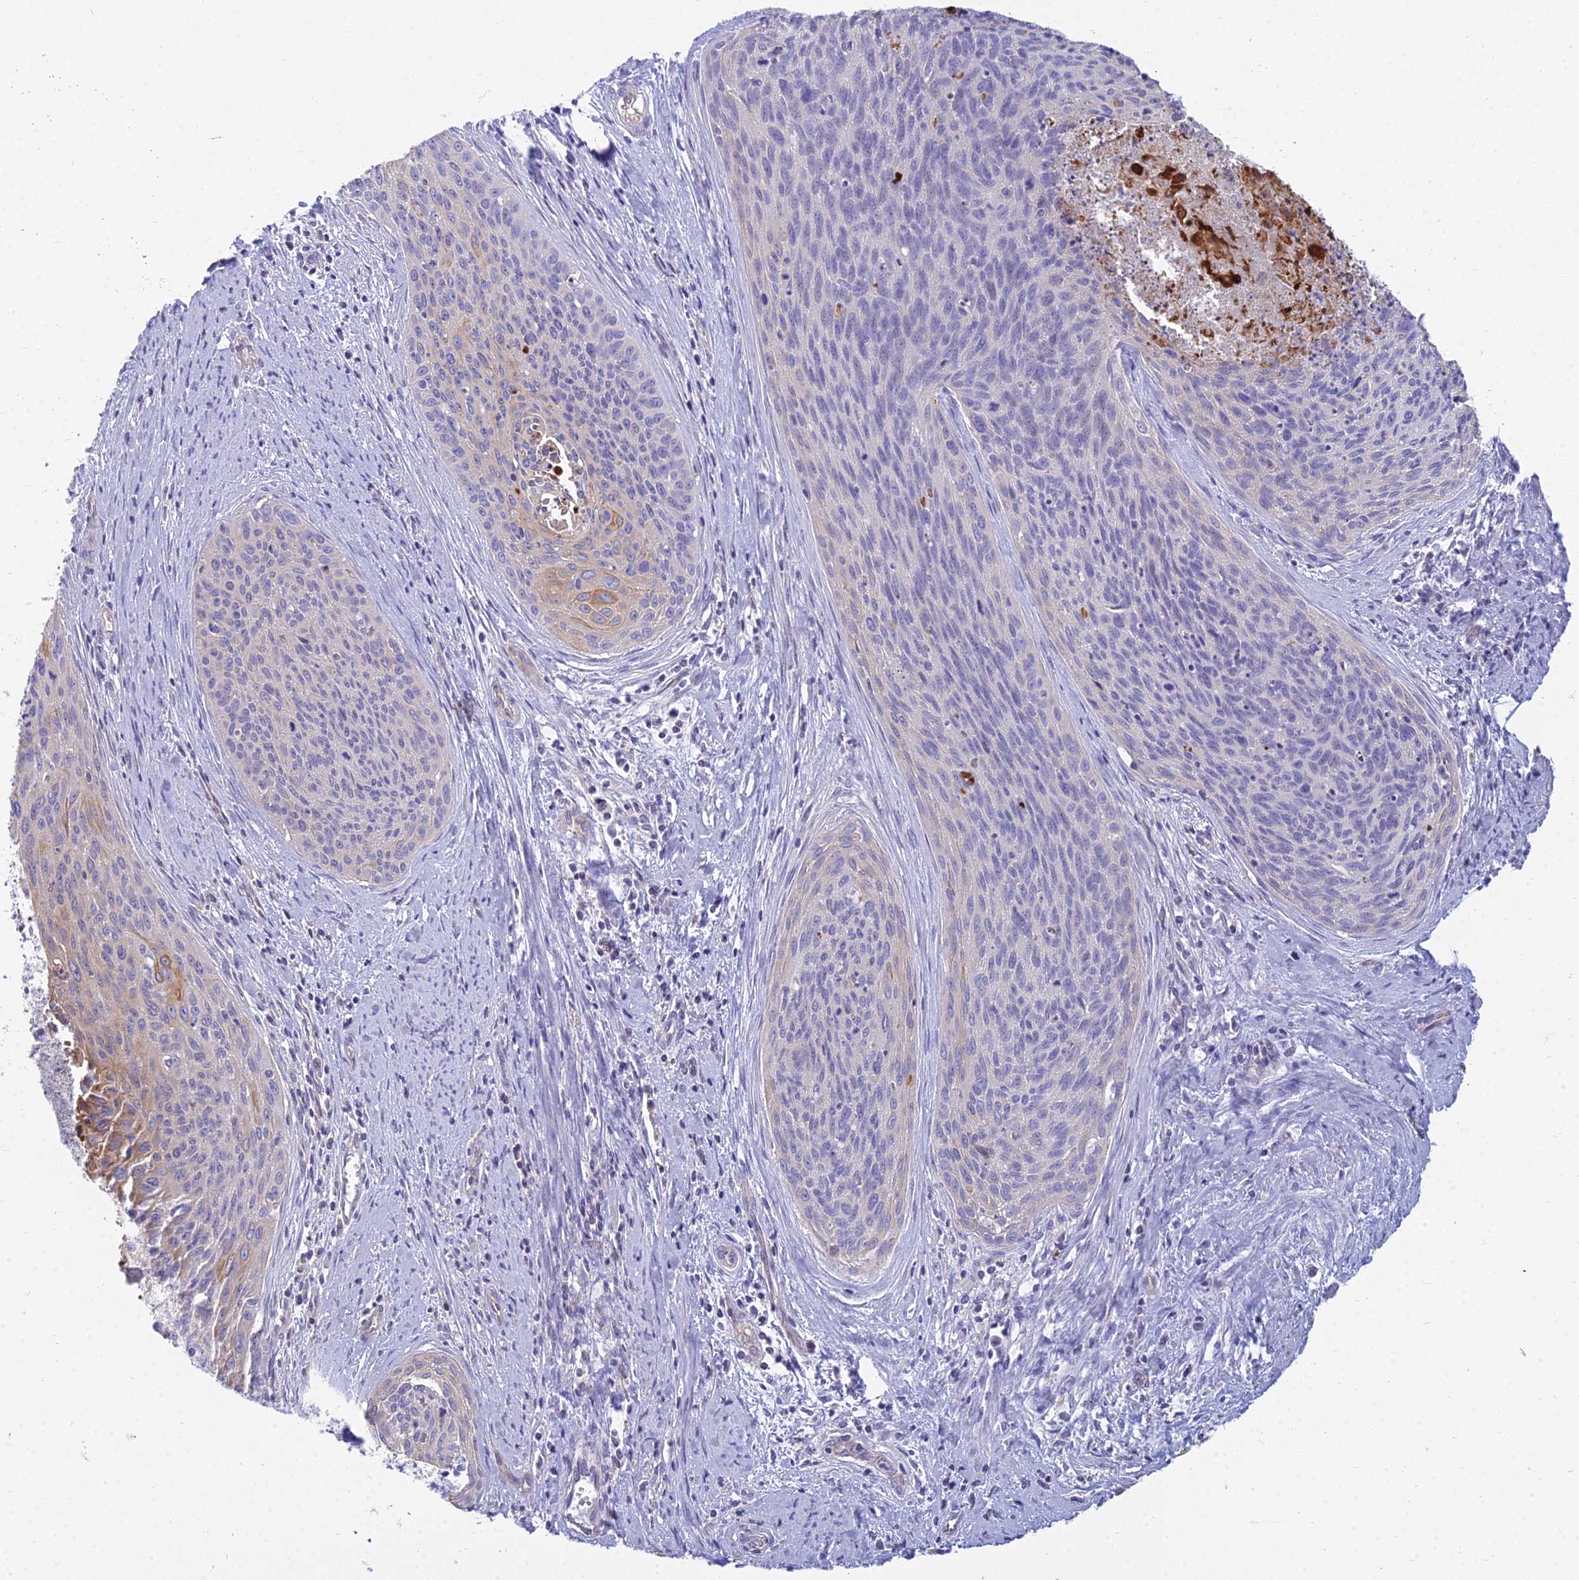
{"staining": {"intensity": "moderate", "quantity": "<25%", "location": "cytoplasmic/membranous"}, "tissue": "cervical cancer", "cell_type": "Tumor cells", "image_type": "cancer", "snomed": [{"axis": "morphology", "description": "Squamous cell carcinoma, NOS"}, {"axis": "topography", "description": "Cervix"}], "caption": "This is an image of IHC staining of cervical squamous cell carcinoma, which shows moderate expression in the cytoplasmic/membranous of tumor cells.", "gene": "SMIM24", "patient": {"sex": "female", "age": 55}}